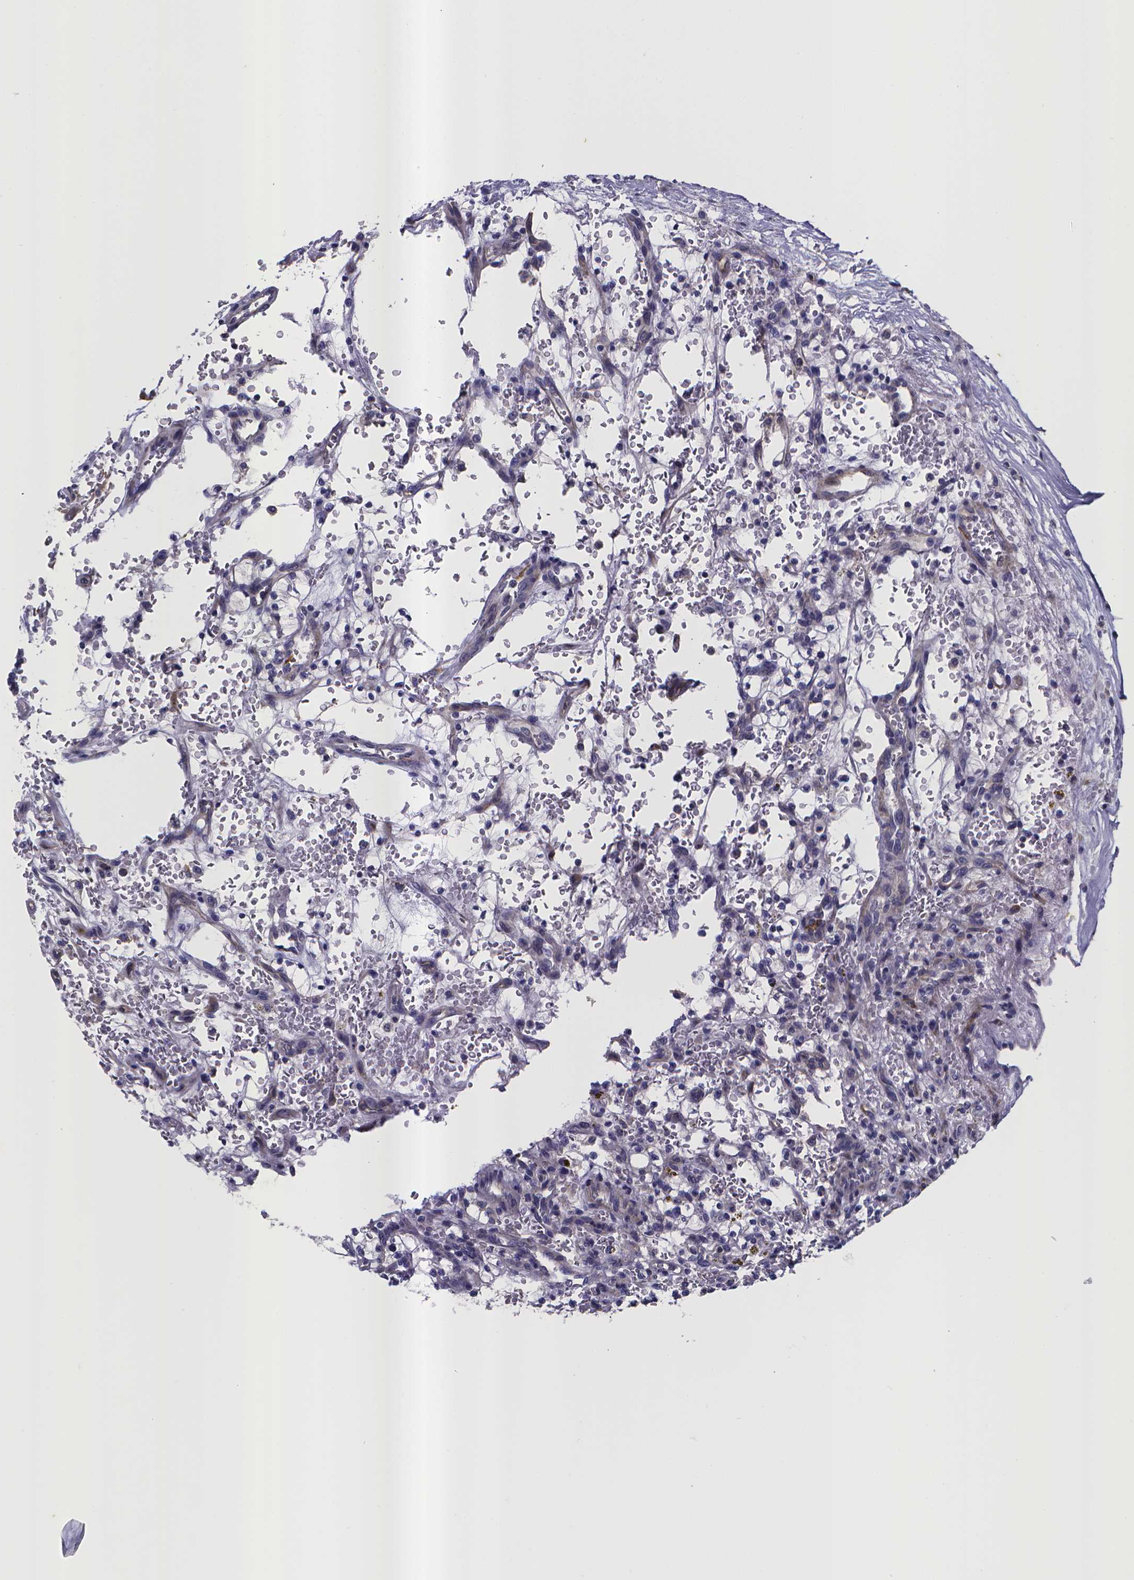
{"staining": {"intensity": "negative", "quantity": "none", "location": "none"}, "tissue": "renal cancer", "cell_type": "Tumor cells", "image_type": "cancer", "snomed": [{"axis": "morphology", "description": "Adenocarcinoma, NOS"}, {"axis": "topography", "description": "Kidney"}], "caption": "Image shows no significant protein positivity in tumor cells of renal cancer.", "gene": "RERG", "patient": {"sex": "female", "age": 64}}